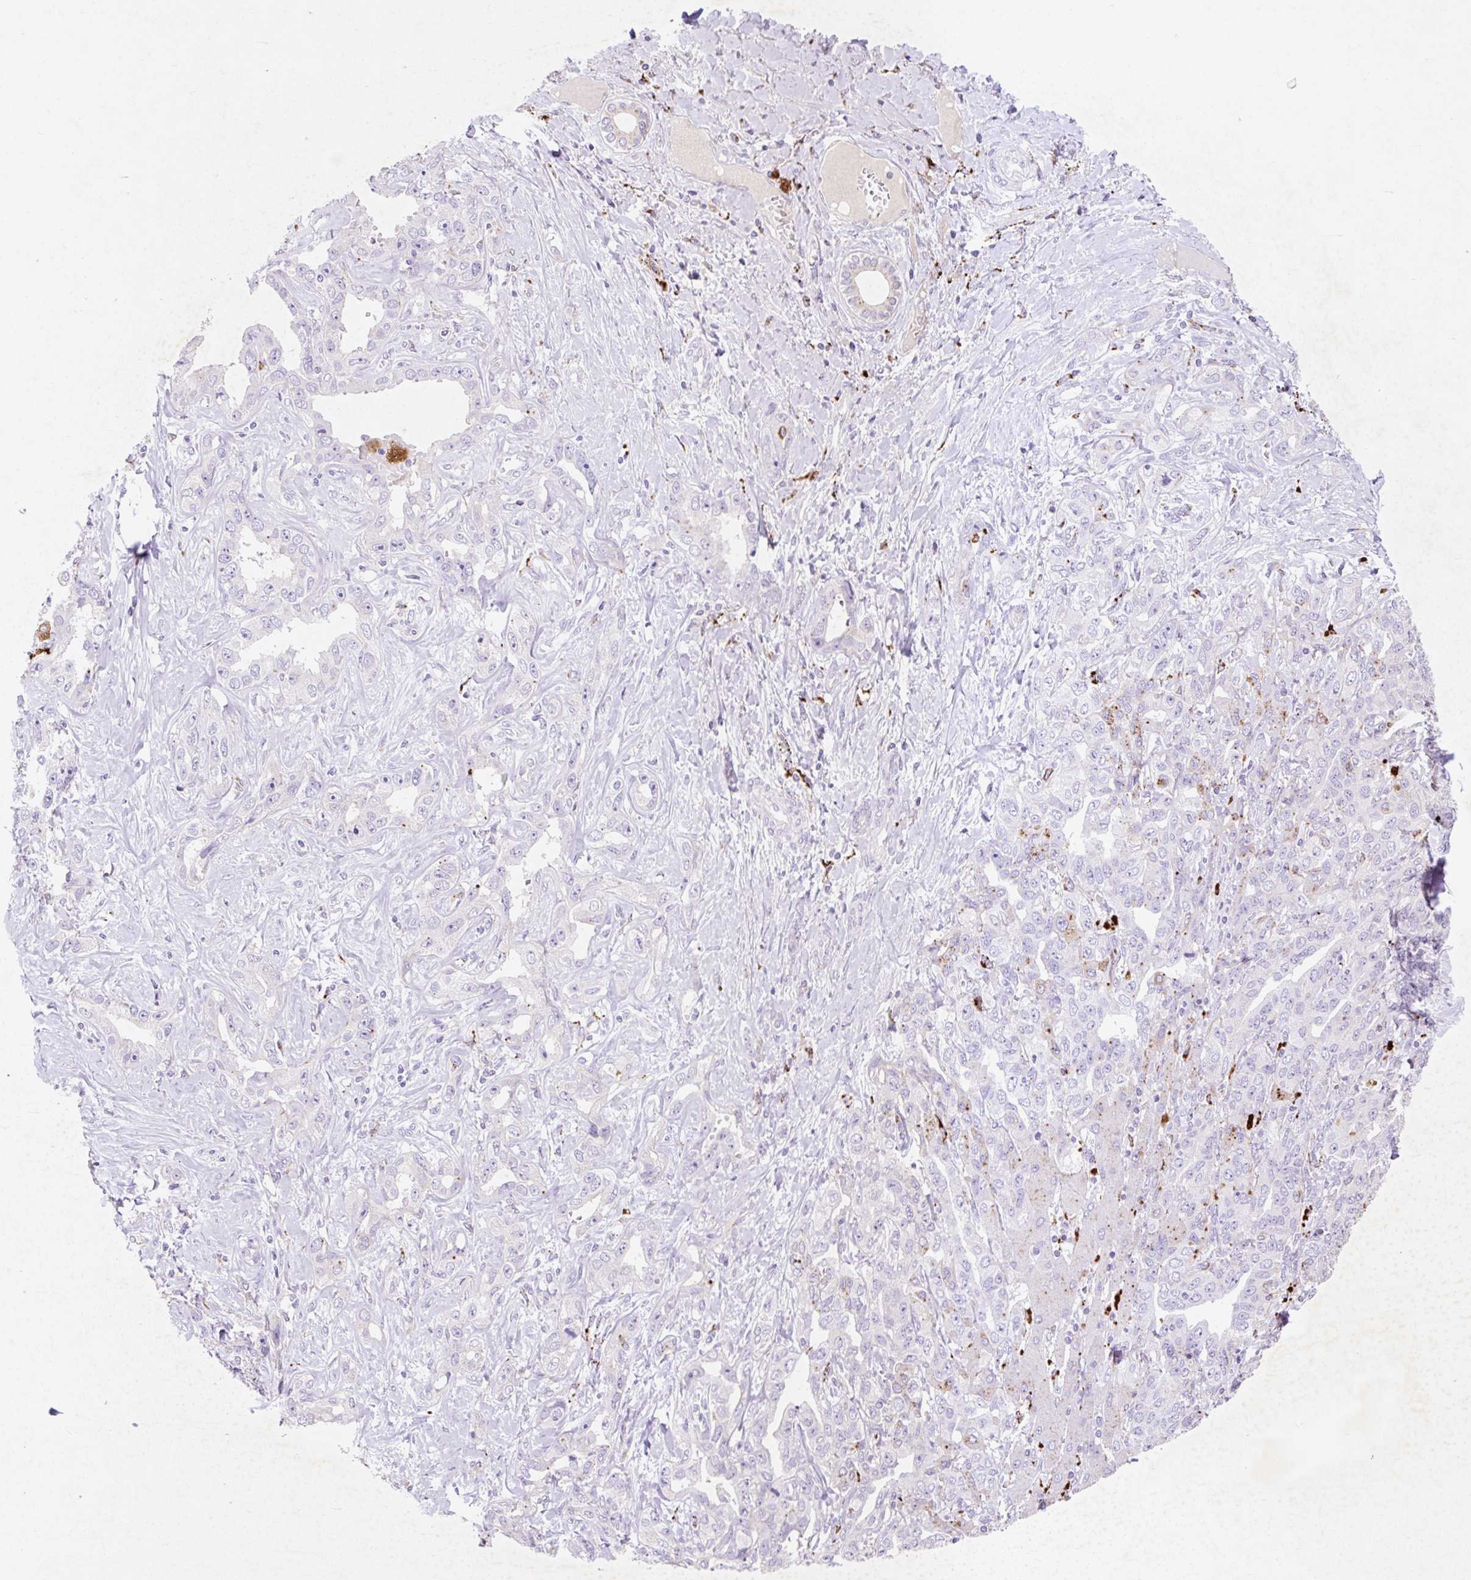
{"staining": {"intensity": "negative", "quantity": "none", "location": "none"}, "tissue": "liver cancer", "cell_type": "Tumor cells", "image_type": "cancer", "snomed": [{"axis": "morphology", "description": "Cholangiocarcinoma"}, {"axis": "topography", "description": "Liver"}], "caption": "Immunohistochemistry micrograph of liver cholangiocarcinoma stained for a protein (brown), which demonstrates no expression in tumor cells.", "gene": "HEXA", "patient": {"sex": "male", "age": 59}}